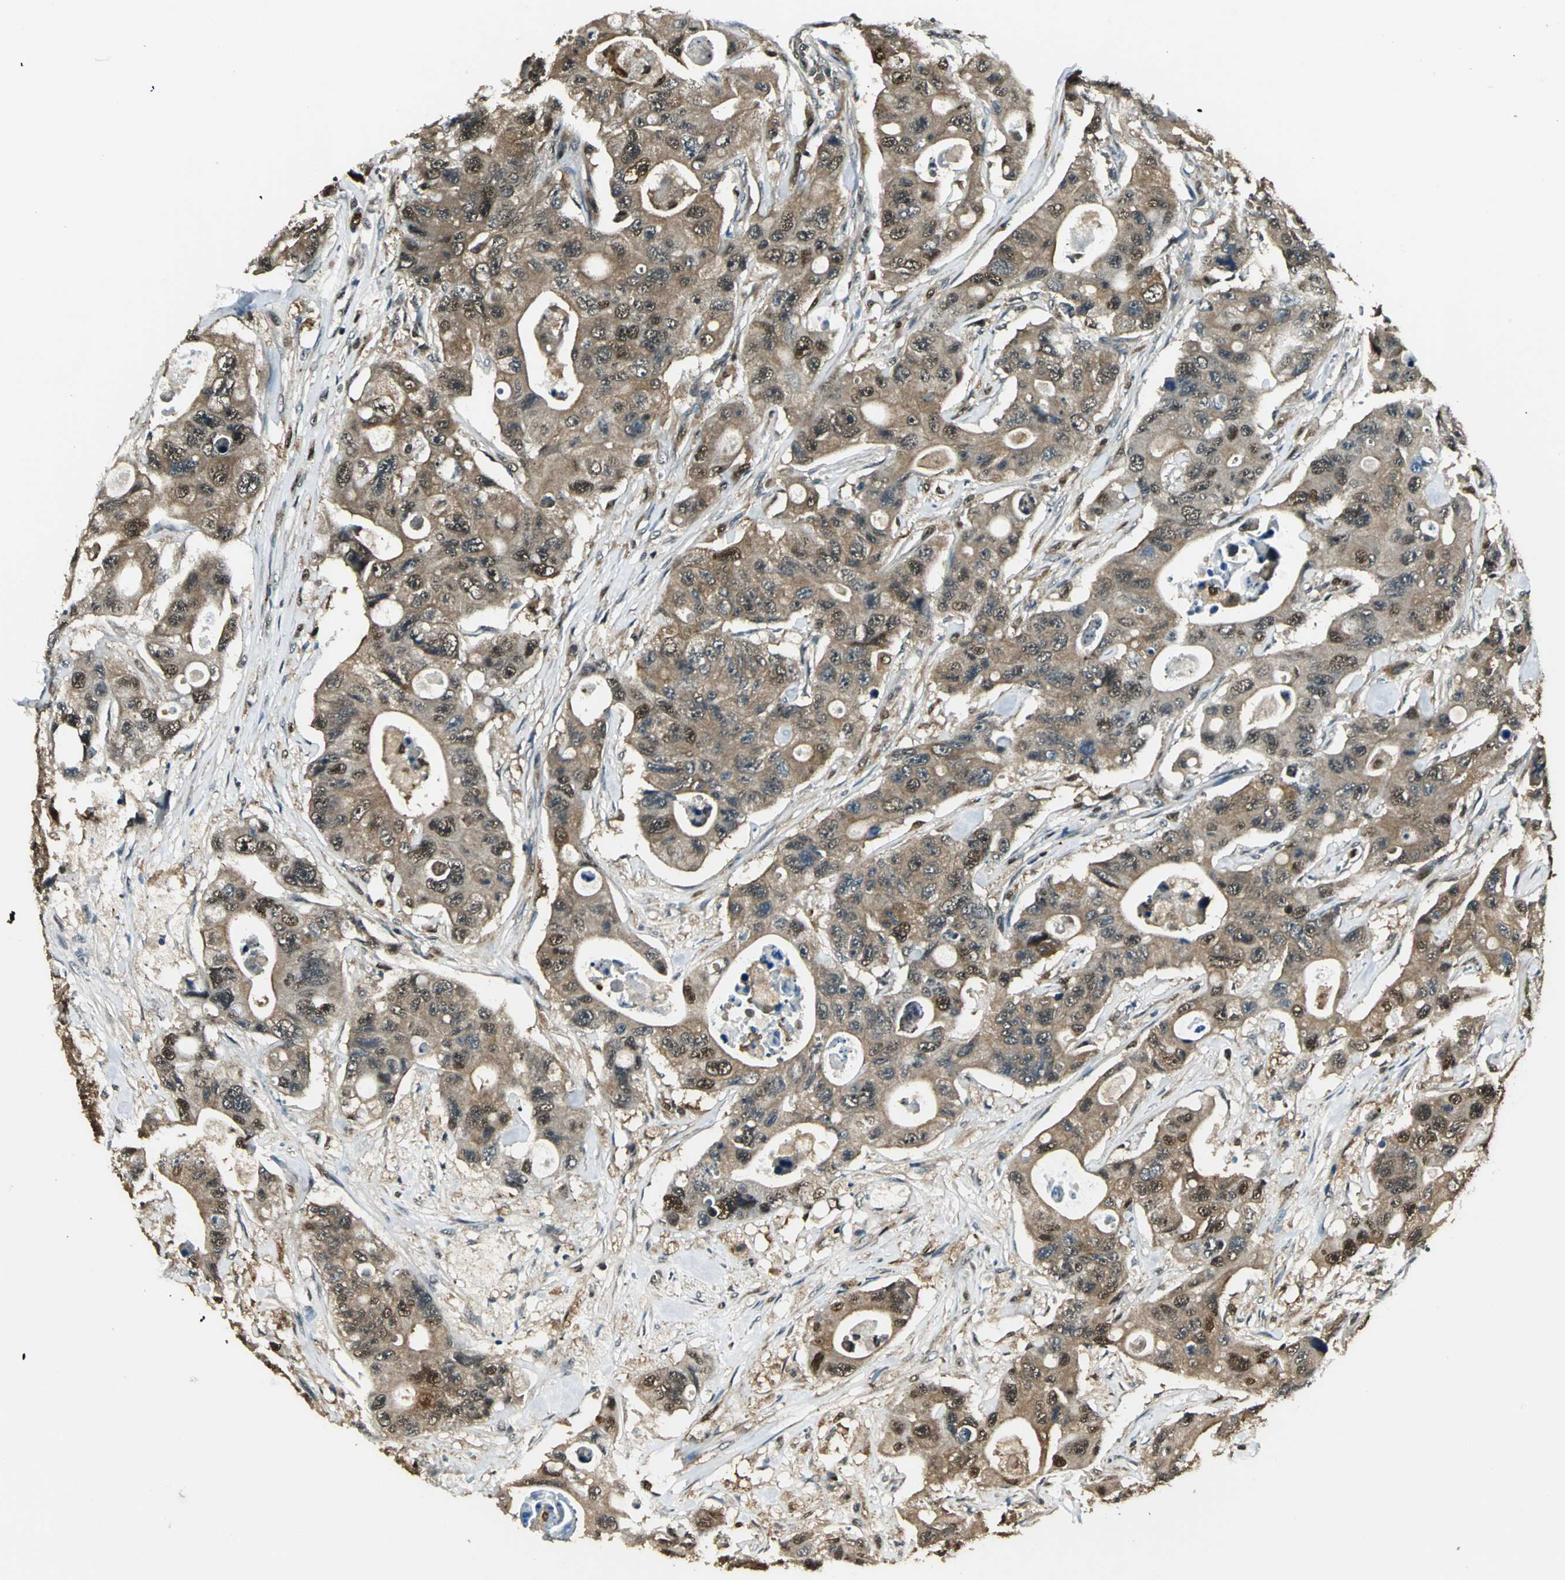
{"staining": {"intensity": "moderate", "quantity": ">75%", "location": "cytoplasmic/membranous,nuclear"}, "tissue": "colorectal cancer", "cell_type": "Tumor cells", "image_type": "cancer", "snomed": [{"axis": "morphology", "description": "Adenocarcinoma, NOS"}, {"axis": "topography", "description": "Colon"}], "caption": "Colorectal adenocarcinoma stained for a protein (brown) displays moderate cytoplasmic/membranous and nuclear positive staining in about >75% of tumor cells.", "gene": "PPP1R13L", "patient": {"sex": "female", "age": 46}}